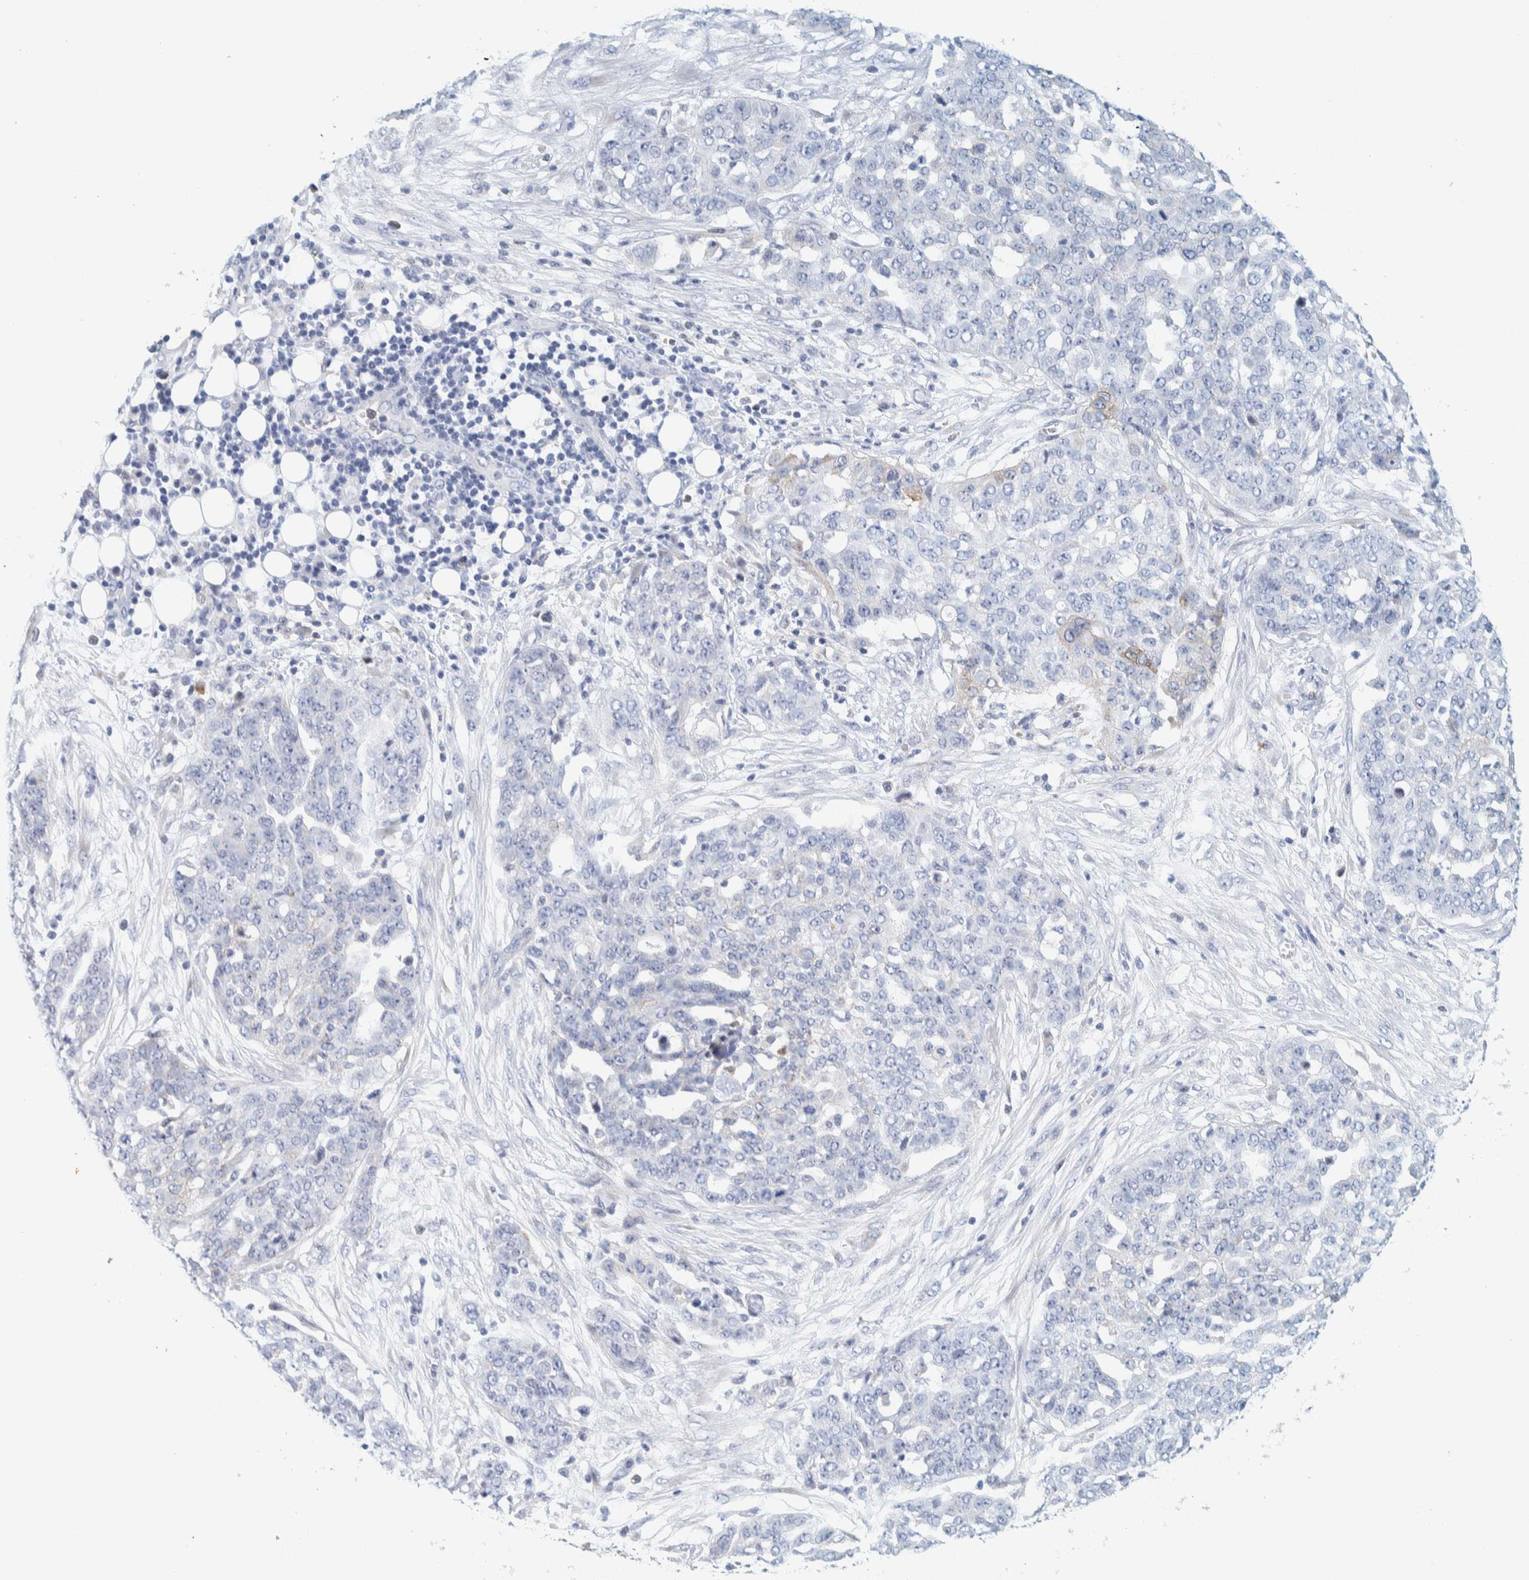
{"staining": {"intensity": "negative", "quantity": "none", "location": "none"}, "tissue": "ovarian cancer", "cell_type": "Tumor cells", "image_type": "cancer", "snomed": [{"axis": "morphology", "description": "Cystadenocarcinoma, serous, NOS"}, {"axis": "topography", "description": "Soft tissue"}, {"axis": "topography", "description": "Ovary"}], "caption": "High magnification brightfield microscopy of ovarian cancer (serous cystadenocarcinoma) stained with DAB (brown) and counterstained with hematoxylin (blue): tumor cells show no significant positivity.", "gene": "MOG", "patient": {"sex": "female", "age": 57}}